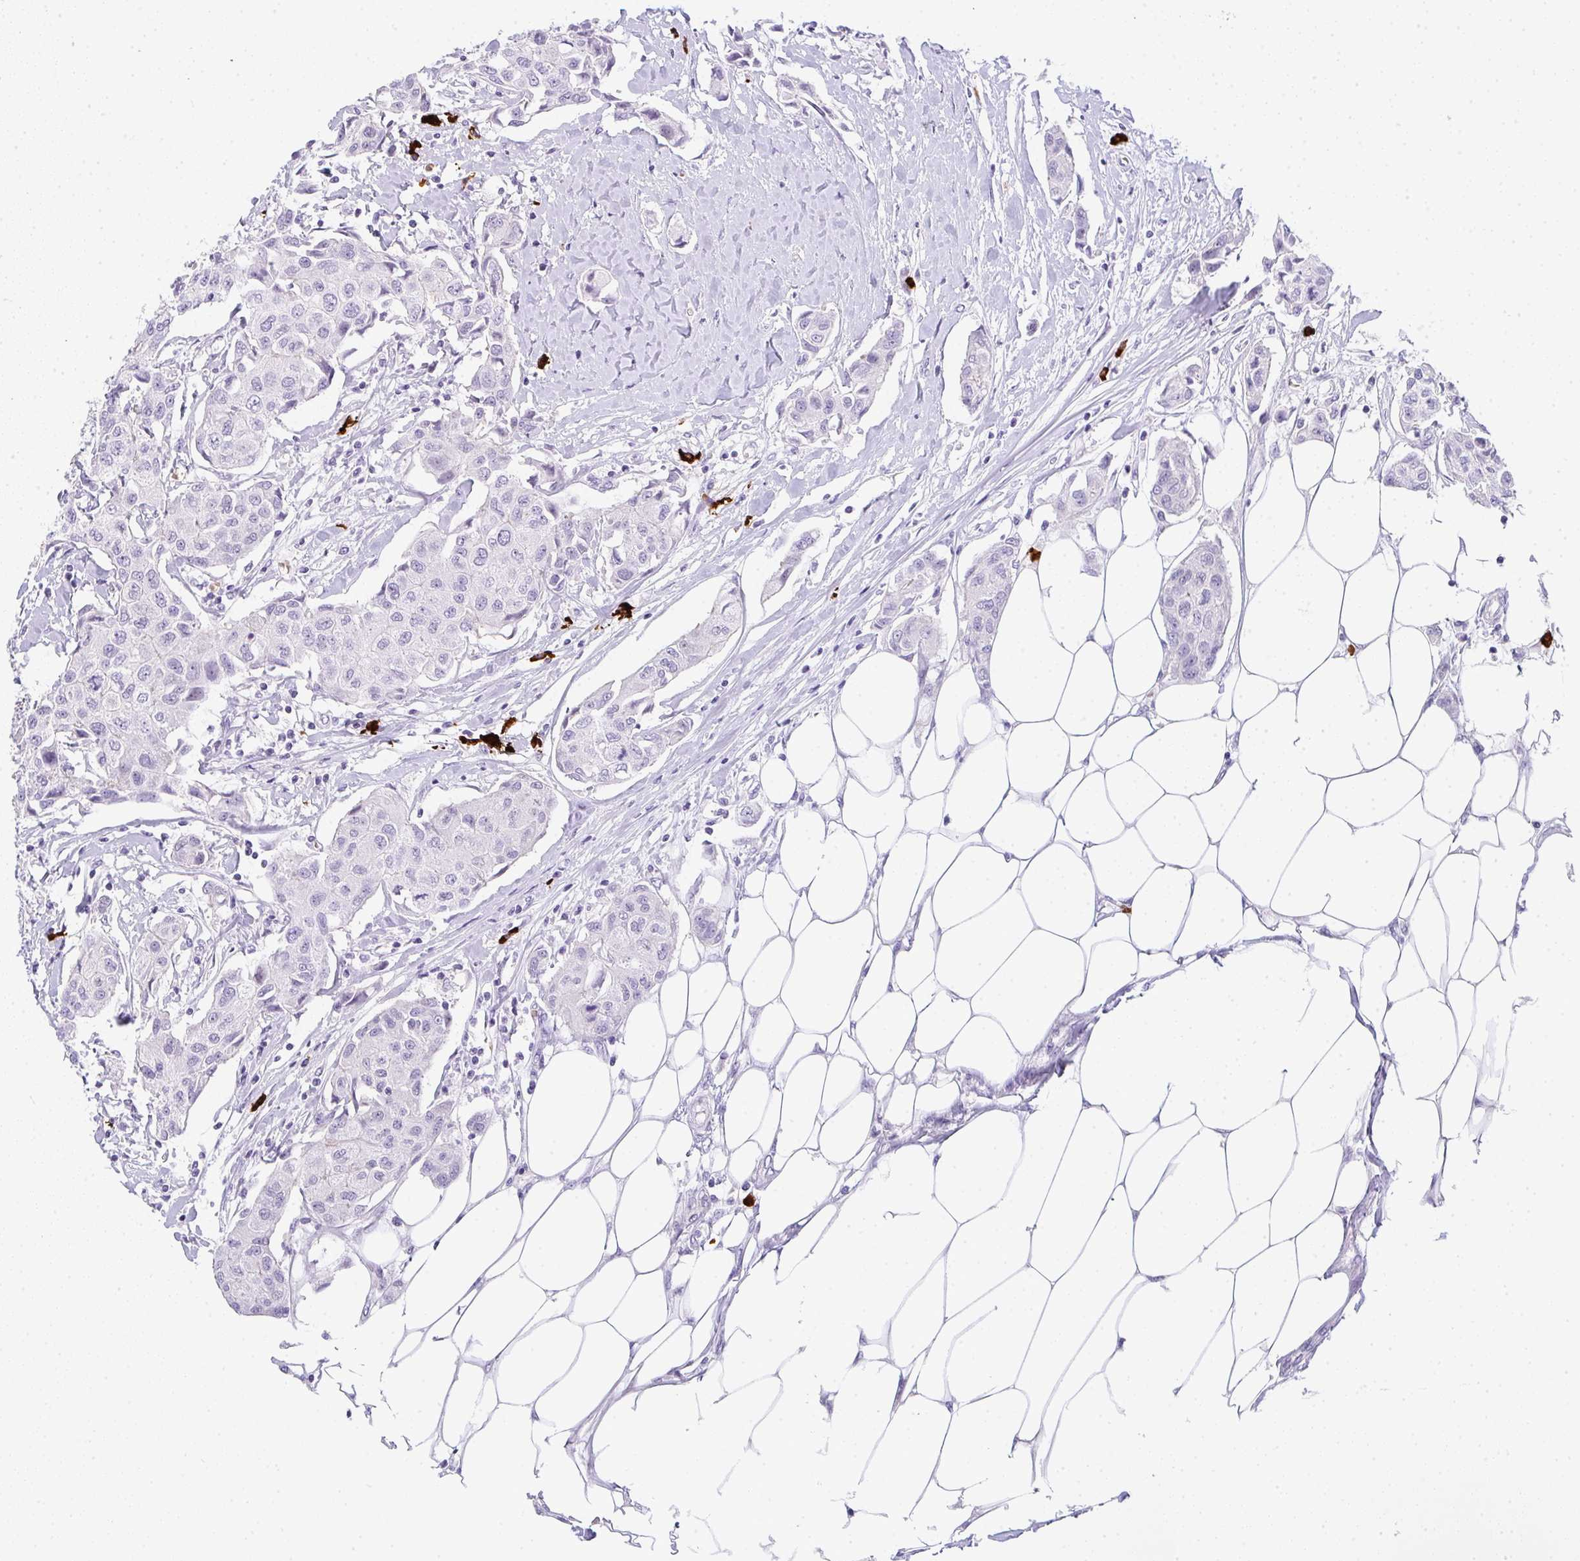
{"staining": {"intensity": "negative", "quantity": "none", "location": "none"}, "tissue": "breast cancer", "cell_type": "Tumor cells", "image_type": "cancer", "snomed": [{"axis": "morphology", "description": "Duct carcinoma"}, {"axis": "topography", "description": "Breast"}, {"axis": "topography", "description": "Lymph node"}], "caption": "A histopathology image of breast infiltrating ductal carcinoma stained for a protein displays no brown staining in tumor cells.", "gene": "CACNA1S", "patient": {"sex": "female", "age": 80}}